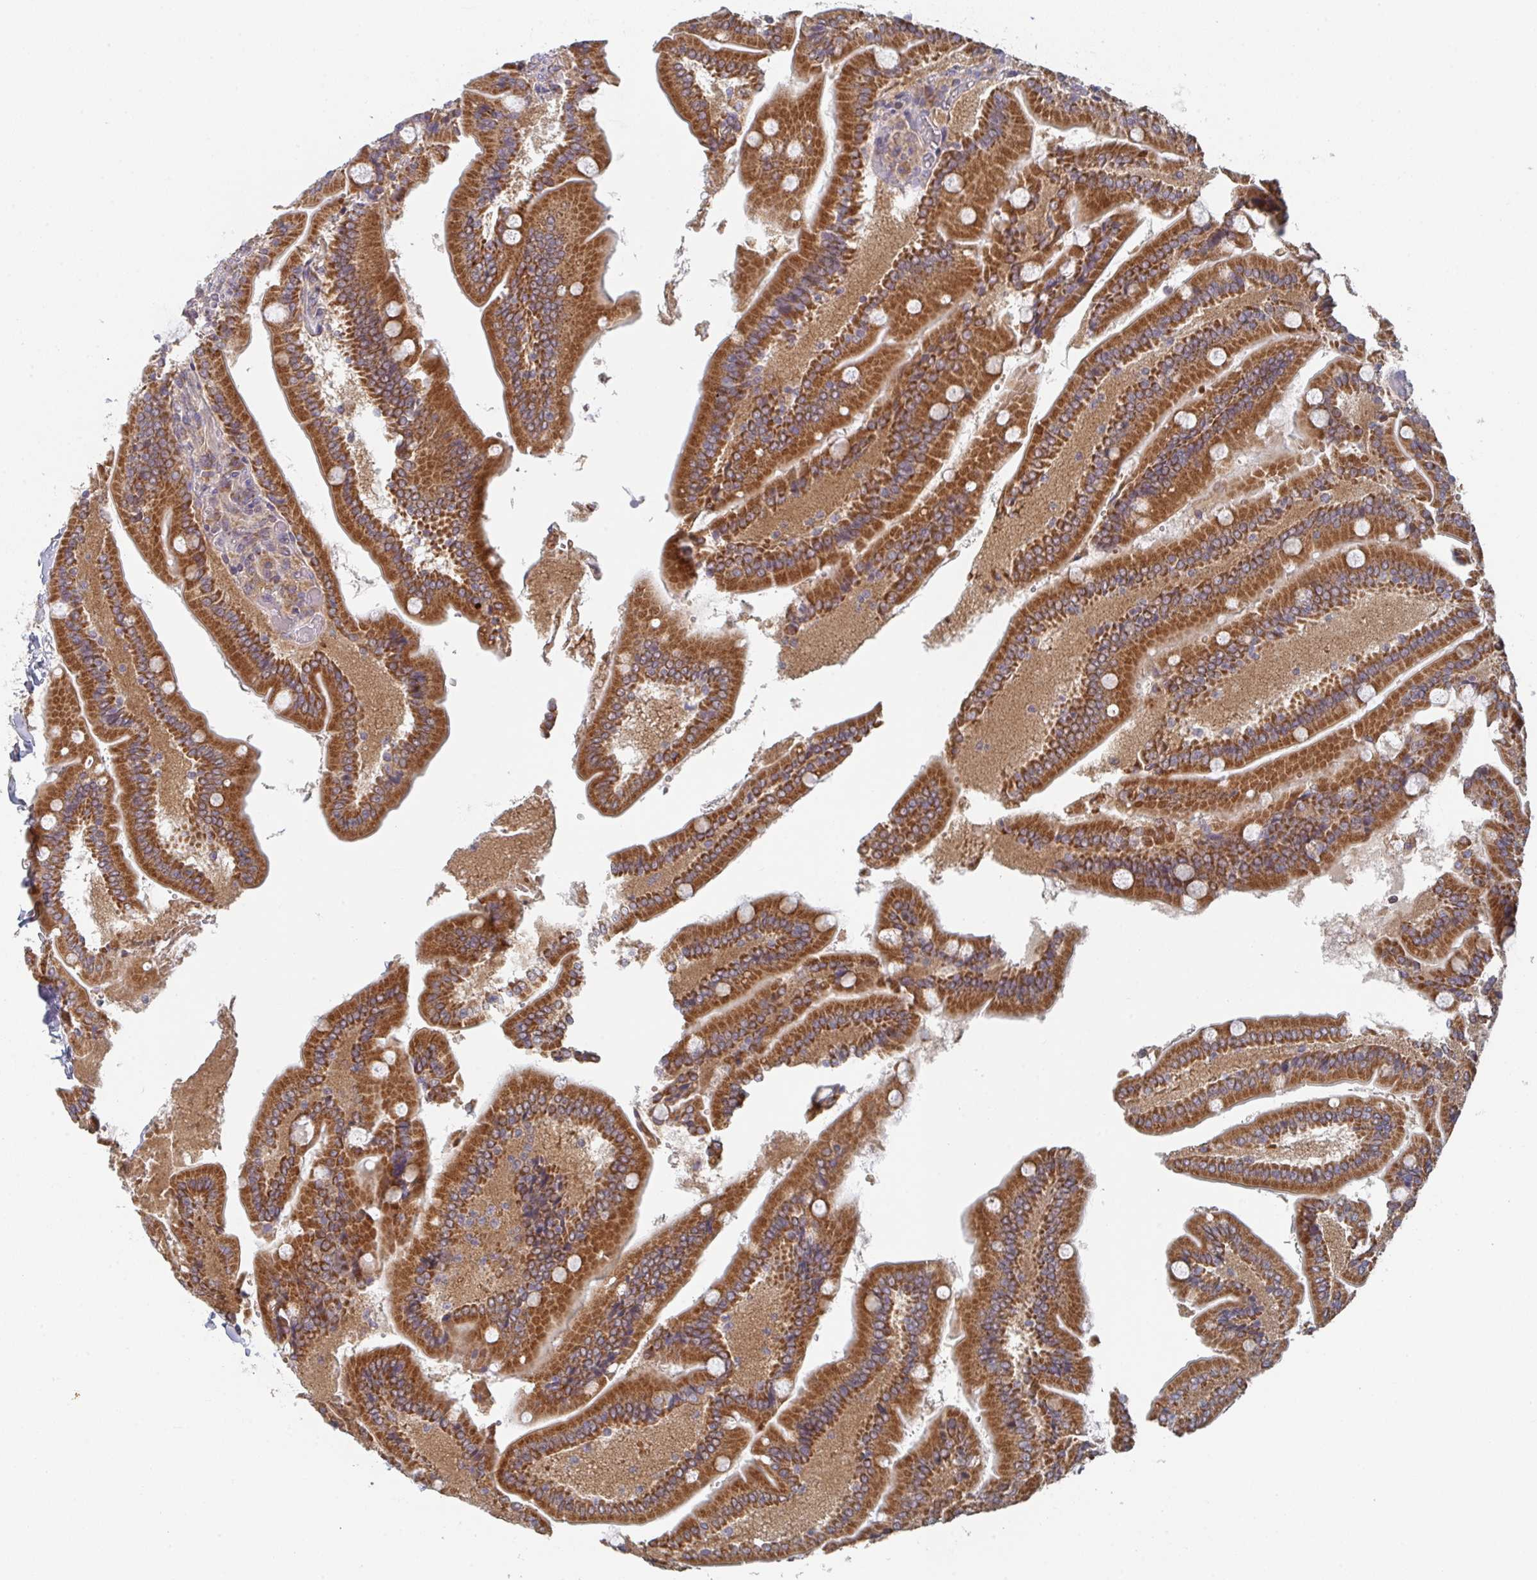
{"staining": {"intensity": "strong", "quantity": ">75%", "location": "cytoplasmic/membranous"}, "tissue": "duodenum", "cell_type": "Glandular cells", "image_type": "normal", "snomed": [{"axis": "morphology", "description": "Normal tissue, NOS"}, {"axis": "topography", "description": "Duodenum"}], "caption": "Immunohistochemistry histopathology image of normal duodenum stained for a protein (brown), which shows high levels of strong cytoplasmic/membranous staining in about >75% of glandular cells.", "gene": "ELOVL1", "patient": {"sex": "female", "age": 62}}